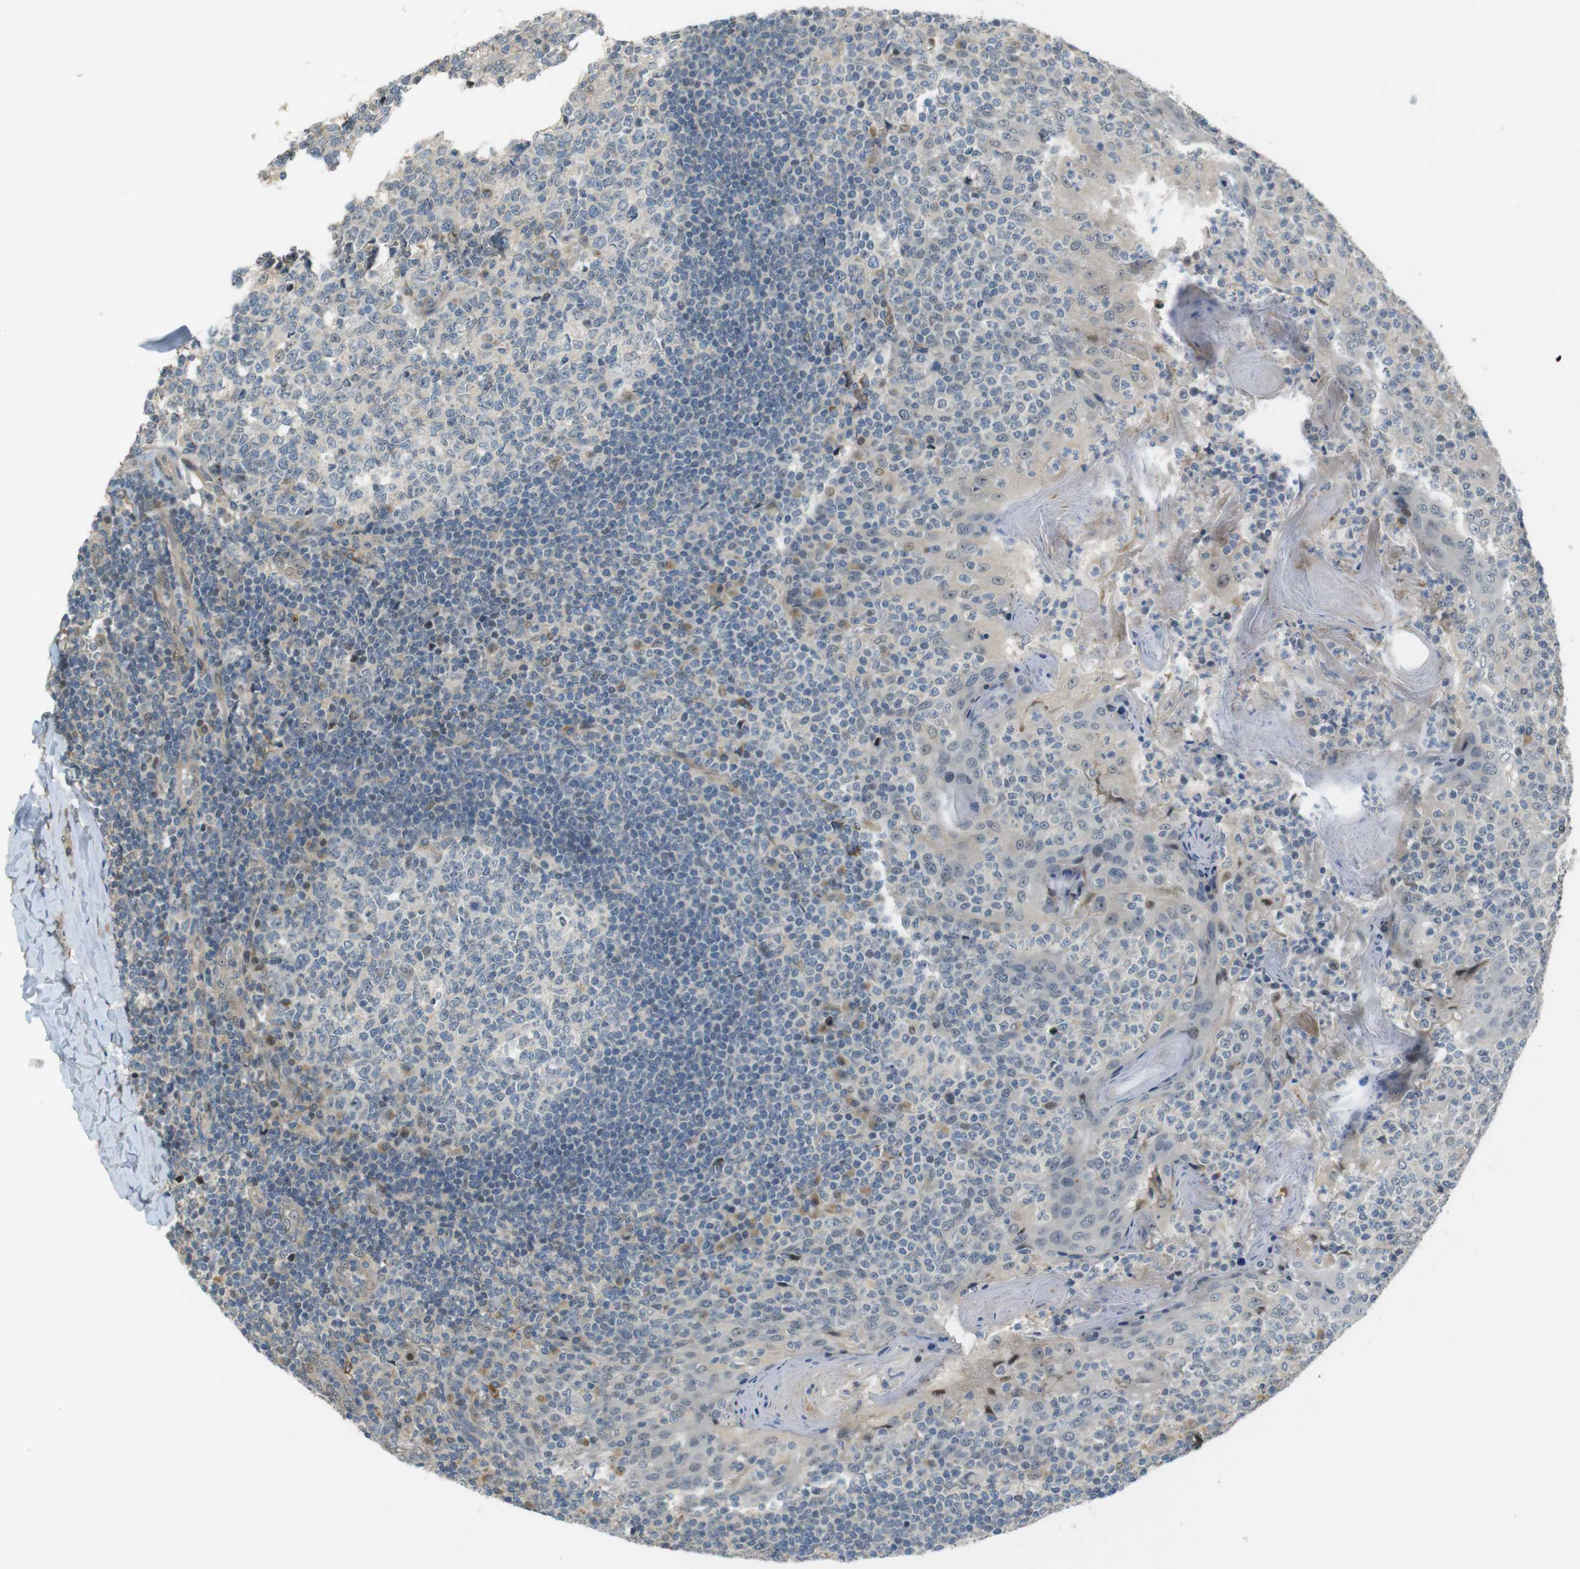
{"staining": {"intensity": "weak", "quantity": "<25%", "location": "cytoplasmic/membranous"}, "tissue": "tonsil", "cell_type": "Germinal center cells", "image_type": "normal", "snomed": [{"axis": "morphology", "description": "Normal tissue, NOS"}, {"axis": "topography", "description": "Tonsil"}], "caption": "The micrograph displays no staining of germinal center cells in benign tonsil.", "gene": "TSPAN9", "patient": {"sex": "female", "age": 19}}